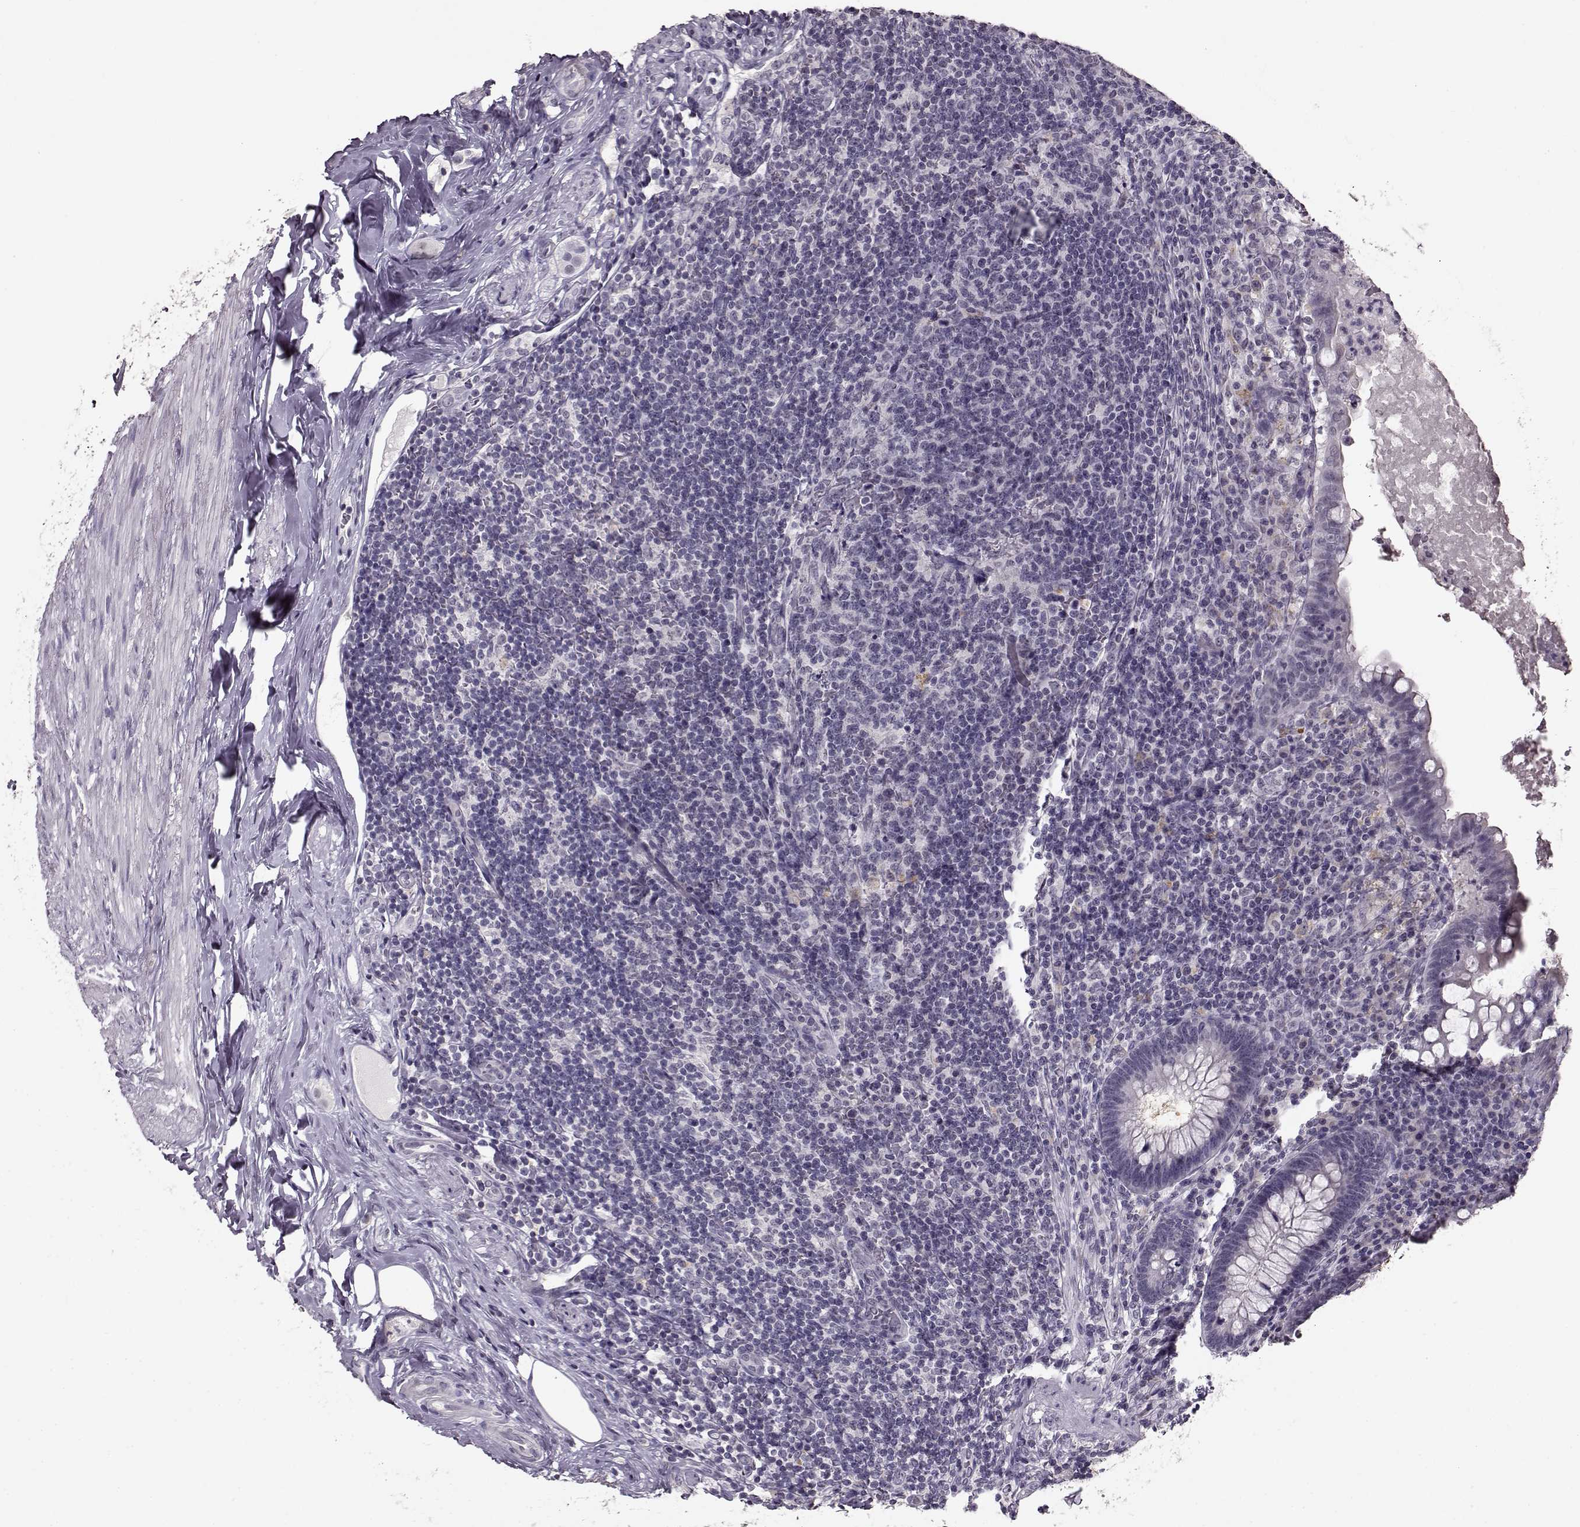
{"staining": {"intensity": "negative", "quantity": "none", "location": "none"}, "tissue": "appendix", "cell_type": "Glandular cells", "image_type": "normal", "snomed": [{"axis": "morphology", "description": "Normal tissue, NOS"}, {"axis": "topography", "description": "Appendix"}], "caption": "A high-resolution histopathology image shows IHC staining of unremarkable appendix, which exhibits no significant staining in glandular cells.", "gene": "RP1L1", "patient": {"sex": "male", "age": 47}}